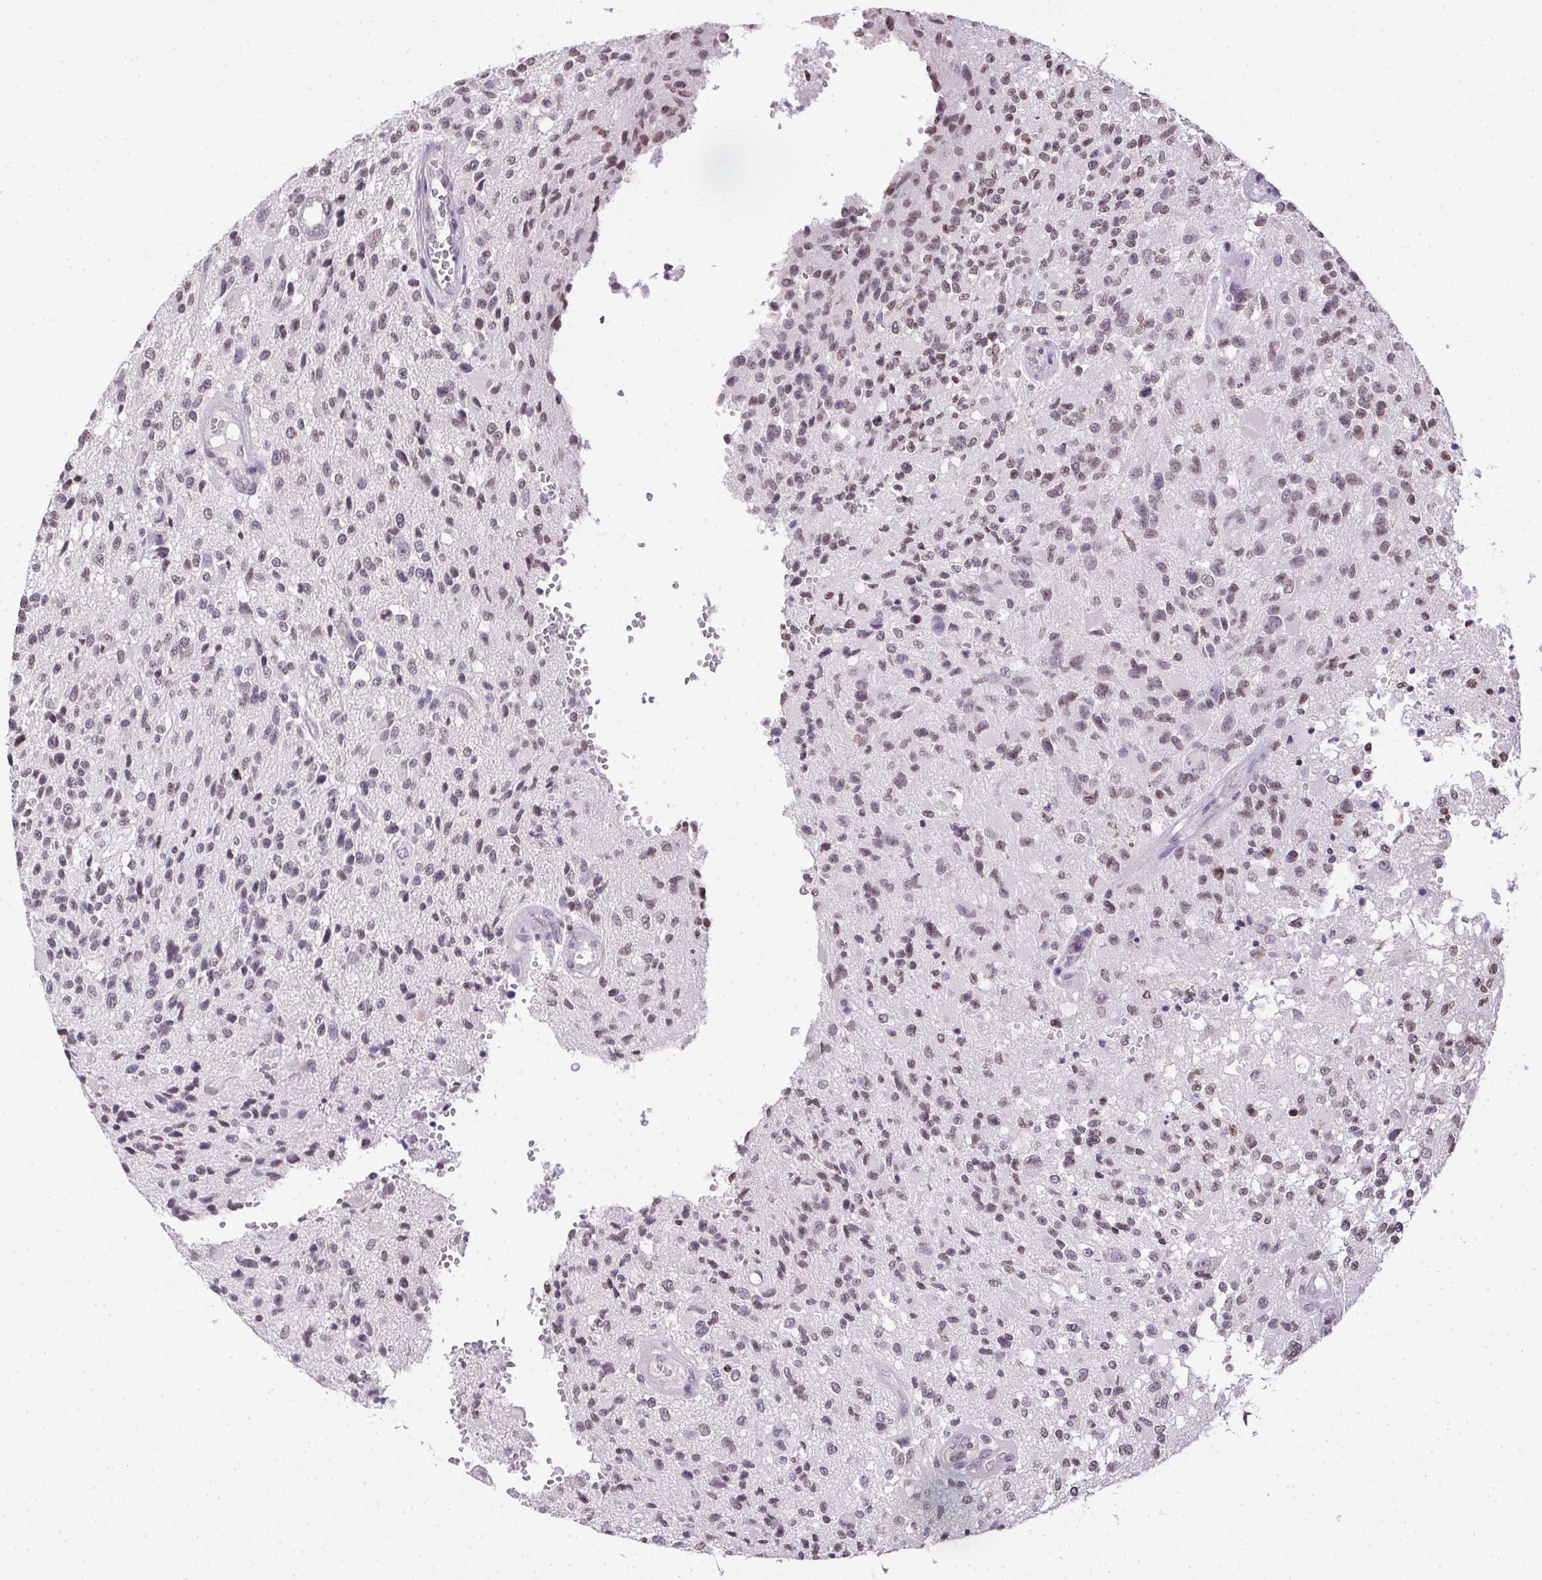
{"staining": {"intensity": "weak", "quantity": "25%-75%", "location": "nuclear"}, "tissue": "glioma", "cell_type": "Tumor cells", "image_type": "cancer", "snomed": [{"axis": "morphology", "description": "Glioma, malignant, High grade"}, {"axis": "topography", "description": "Brain"}], "caption": "Protein analysis of glioma tissue displays weak nuclear staining in about 25%-75% of tumor cells. (Stains: DAB (3,3'-diaminobenzidine) in brown, nuclei in blue, Microscopy: brightfield microscopy at high magnification).", "gene": "PRL", "patient": {"sex": "female", "age": 63}}